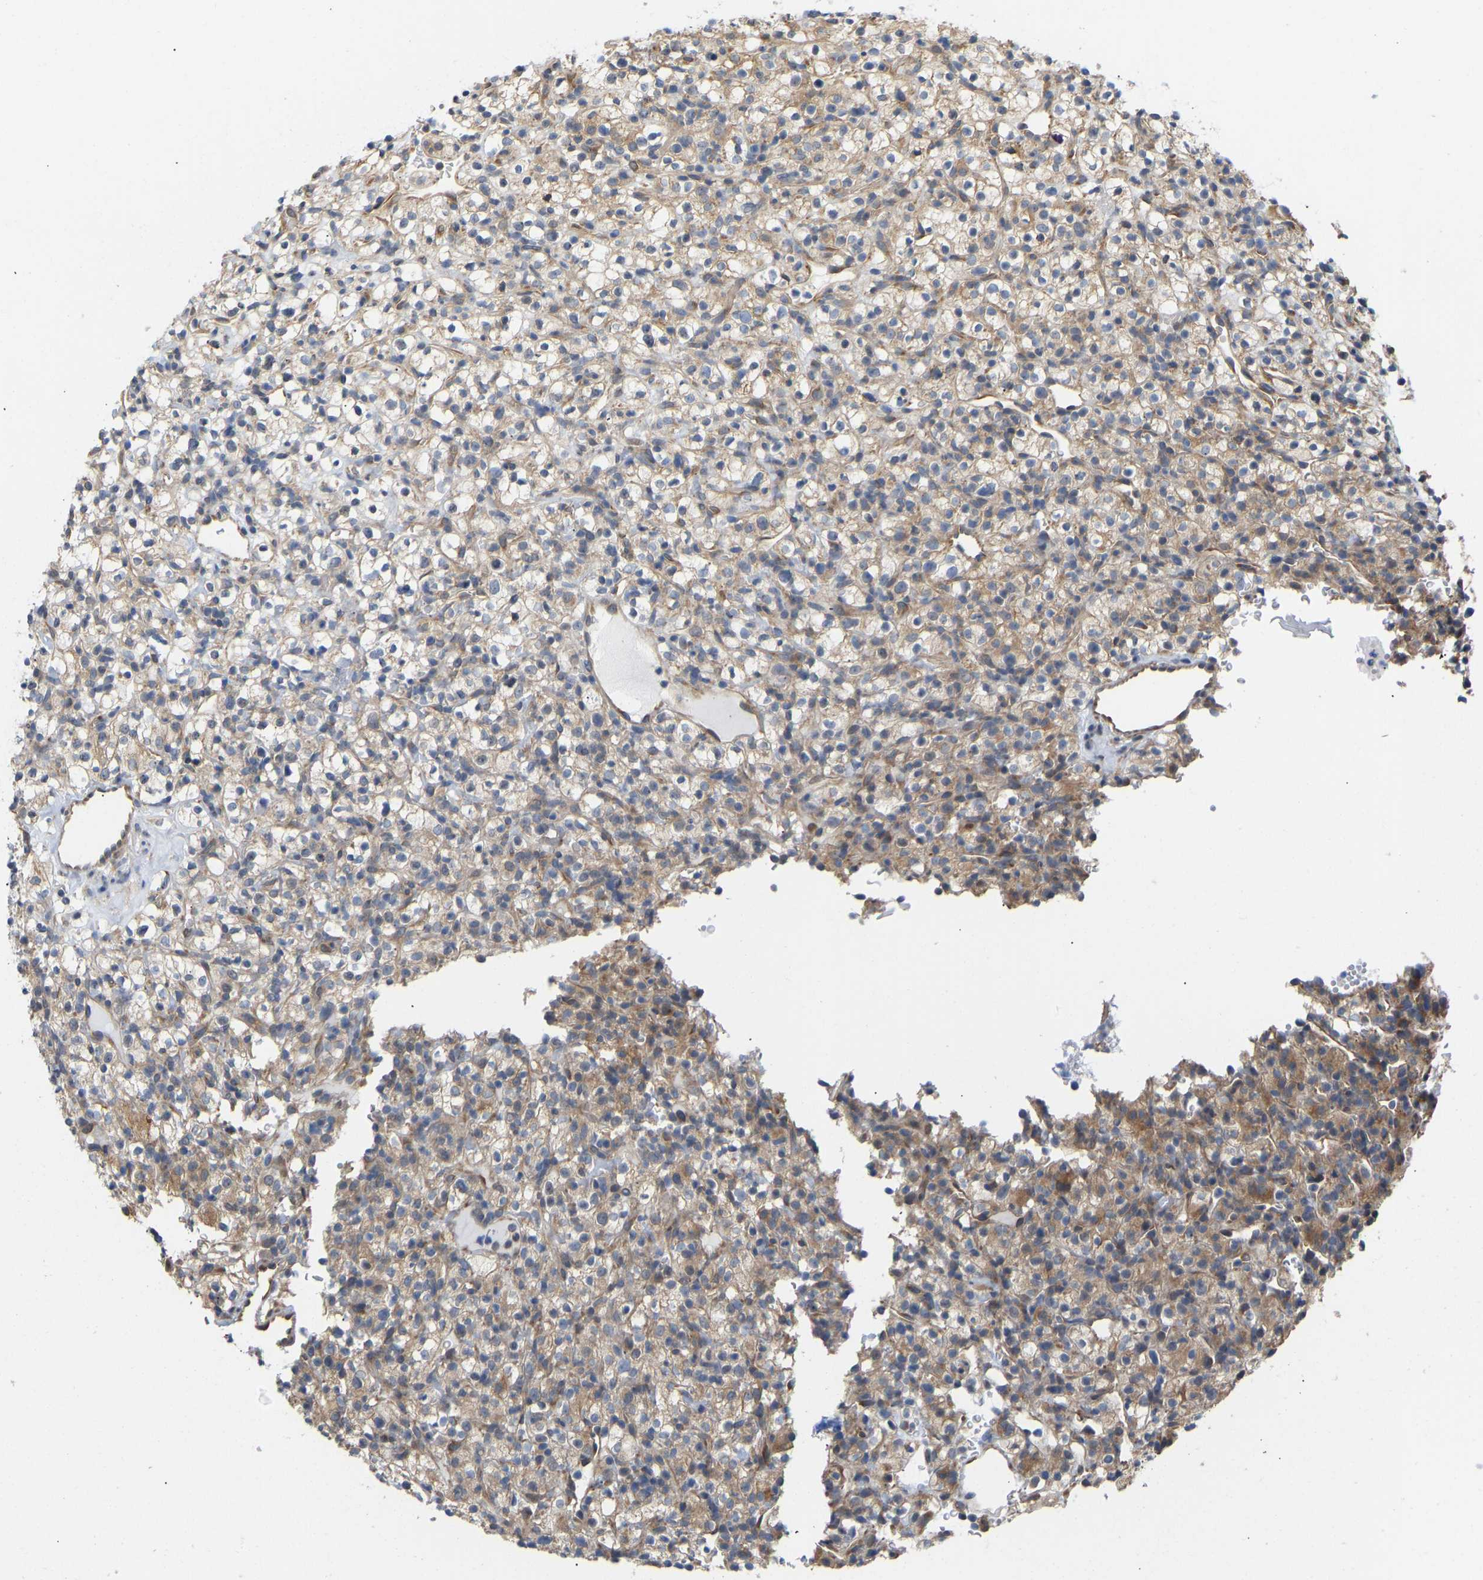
{"staining": {"intensity": "moderate", "quantity": "25%-75%", "location": "cytoplasmic/membranous"}, "tissue": "renal cancer", "cell_type": "Tumor cells", "image_type": "cancer", "snomed": [{"axis": "morphology", "description": "Normal tissue, NOS"}, {"axis": "morphology", "description": "Adenocarcinoma, NOS"}, {"axis": "topography", "description": "Kidney"}], "caption": "This is an image of immunohistochemistry (IHC) staining of renal cancer (adenocarcinoma), which shows moderate staining in the cytoplasmic/membranous of tumor cells.", "gene": "BEND3", "patient": {"sex": "female", "age": 72}}